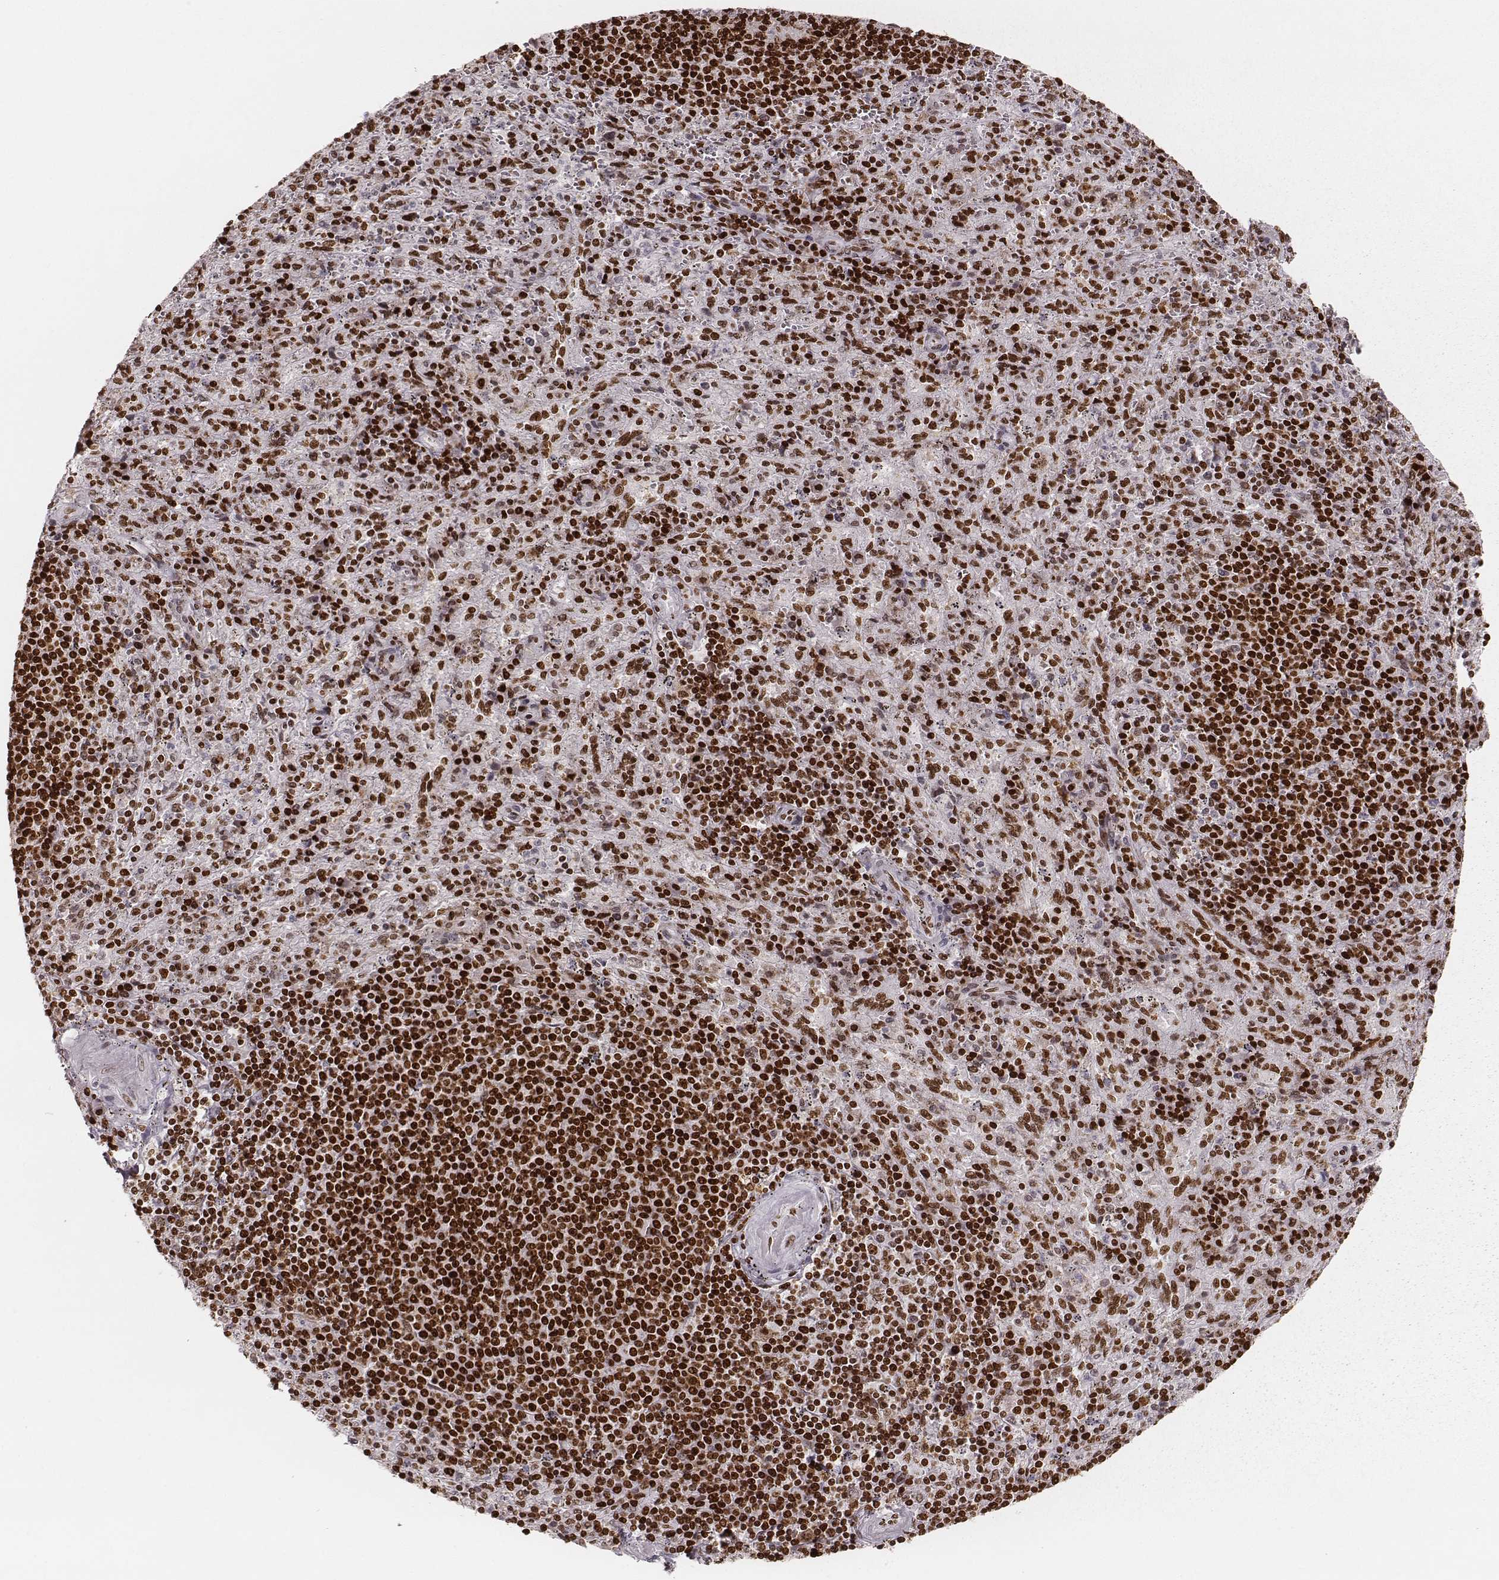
{"staining": {"intensity": "strong", "quantity": ">75%", "location": "nuclear"}, "tissue": "spleen", "cell_type": "Cells in red pulp", "image_type": "normal", "snomed": [{"axis": "morphology", "description": "Normal tissue, NOS"}, {"axis": "topography", "description": "Spleen"}], "caption": "Strong nuclear staining for a protein is identified in approximately >75% of cells in red pulp of unremarkable spleen using IHC.", "gene": "PARP1", "patient": {"sex": "male", "age": 57}}